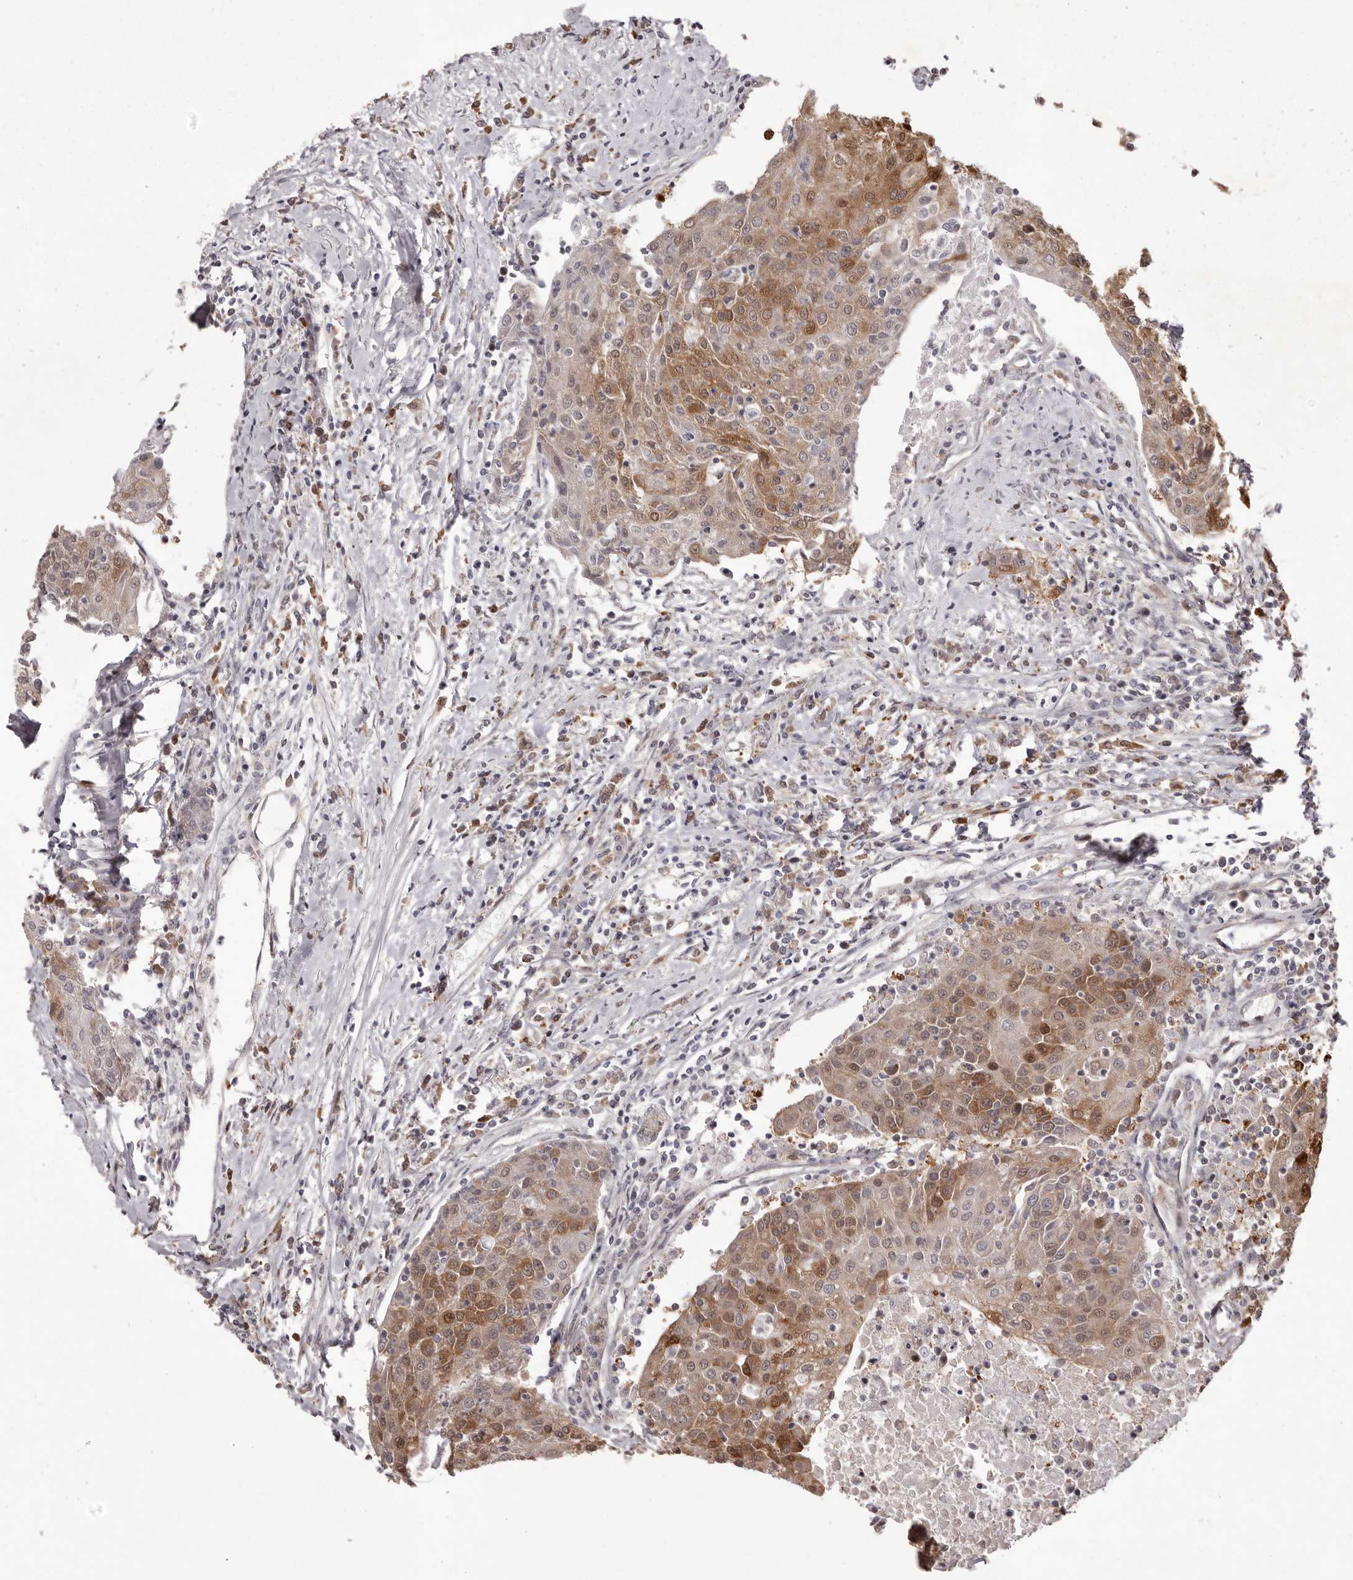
{"staining": {"intensity": "moderate", "quantity": ">75%", "location": "cytoplasmic/membranous"}, "tissue": "urothelial cancer", "cell_type": "Tumor cells", "image_type": "cancer", "snomed": [{"axis": "morphology", "description": "Urothelial carcinoma, High grade"}, {"axis": "topography", "description": "Urinary bladder"}], "caption": "Urothelial cancer stained with a brown dye shows moderate cytoplasmic/membranous positive expression in approximately >75% of tumor cells.", "gene": "GFOD1", "patient": {"sex": "female", "age": 85}}